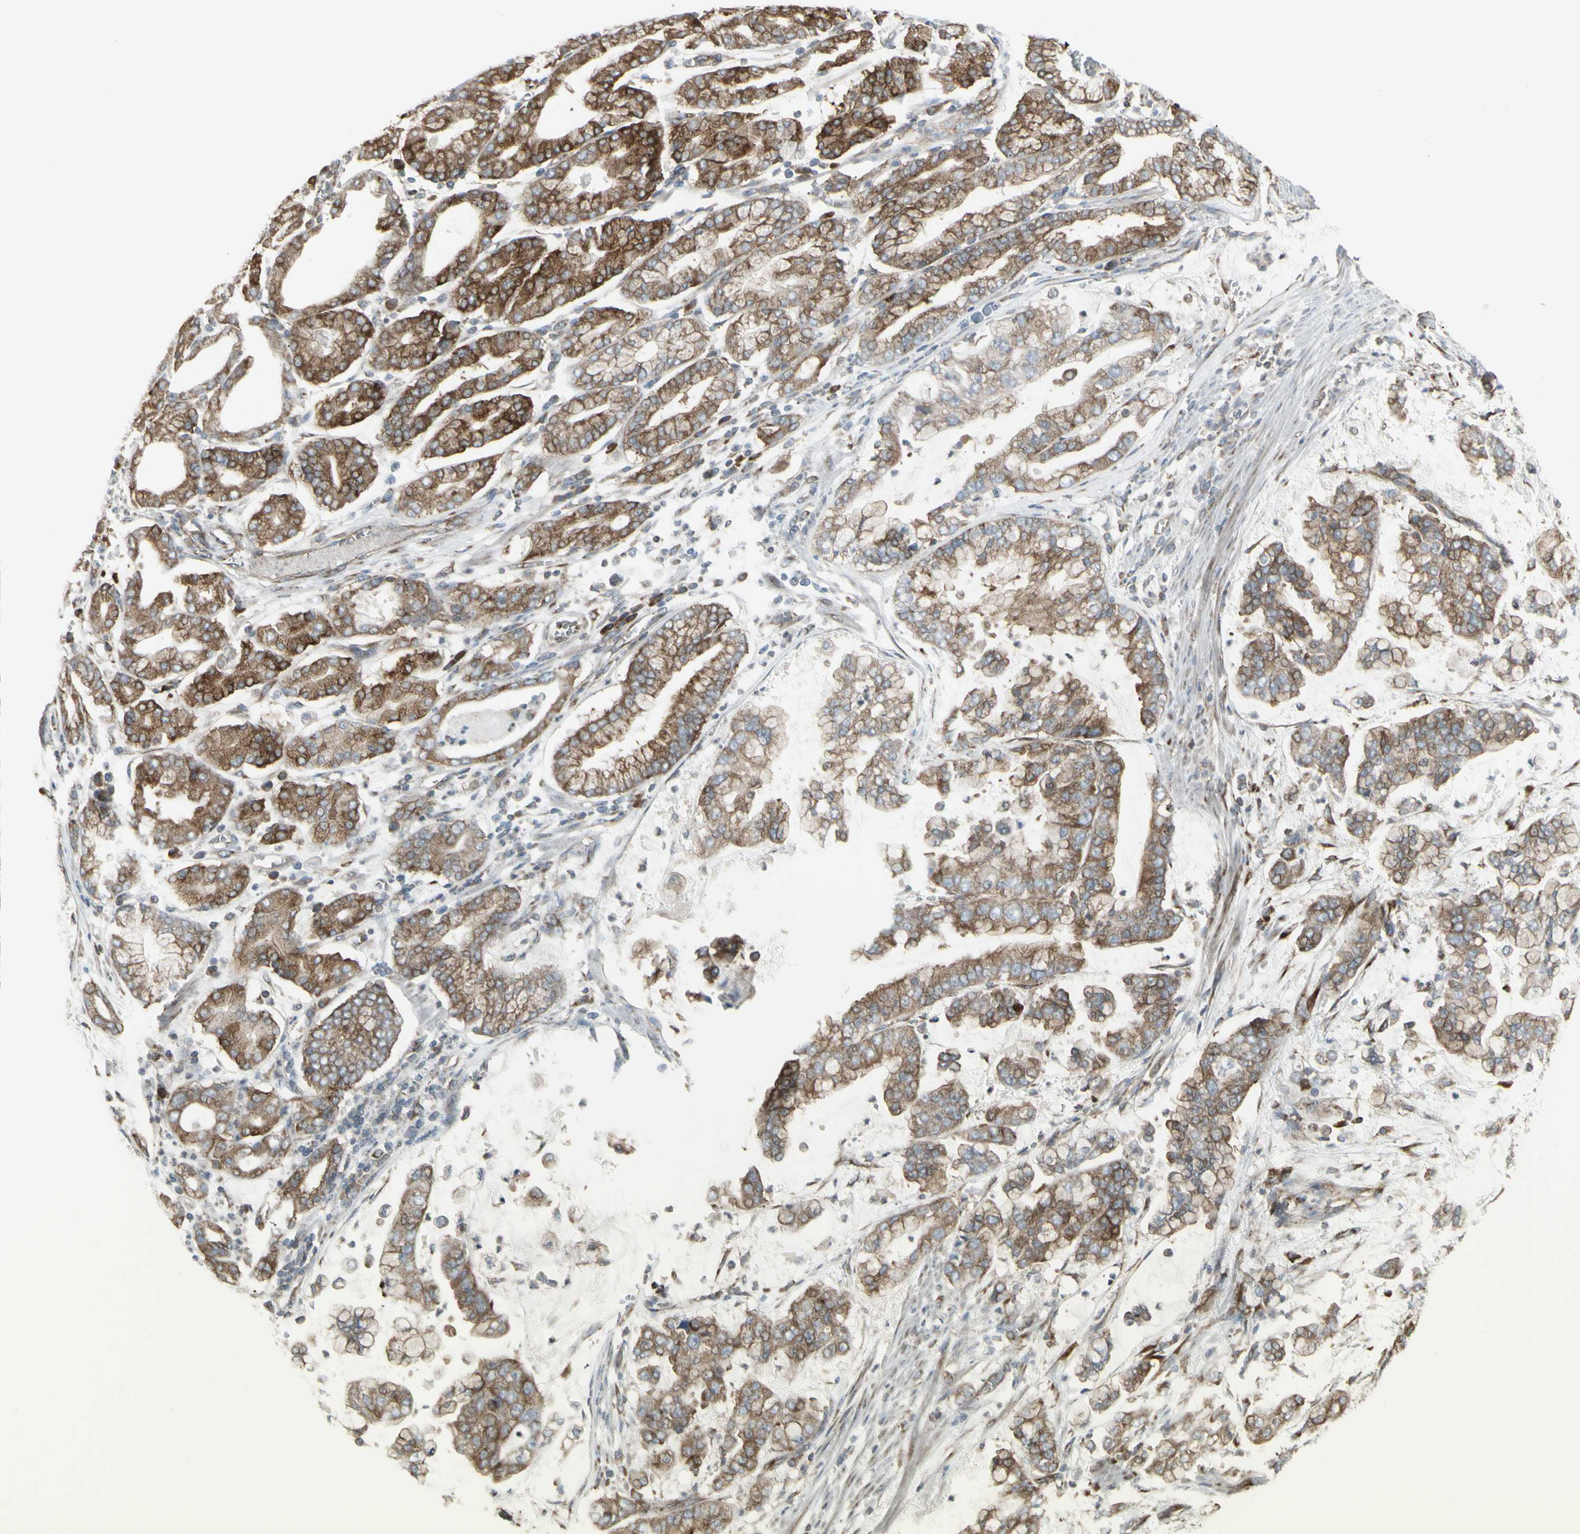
{"staining": {"intensity": "strong", "quantity": ">75%", "location": "cytoplasmic/membranous"}, "tissue": "stomach cancer", "cell_type": "Tumor cells", "image_type": "cancer", "snomed": [{"axis": "morphology", "description": "Normal tissue, NOS"}, {"axis": "morphology", "description": "Adenocarcinoma, NOS"}, {"axis": "topography", "description": "Stomach, upper"}, {"axis": "topography", "description": "Stomach"}], "caption": "Stomach cancer (adenocarcinoma) was stained to show a protein in brown. There is high levels of strong cytoplasmic/membranous positivity in about >75% of tumor cells.", "gene": "FKBP3", "patient": {"sex": "male", "age": 76}}